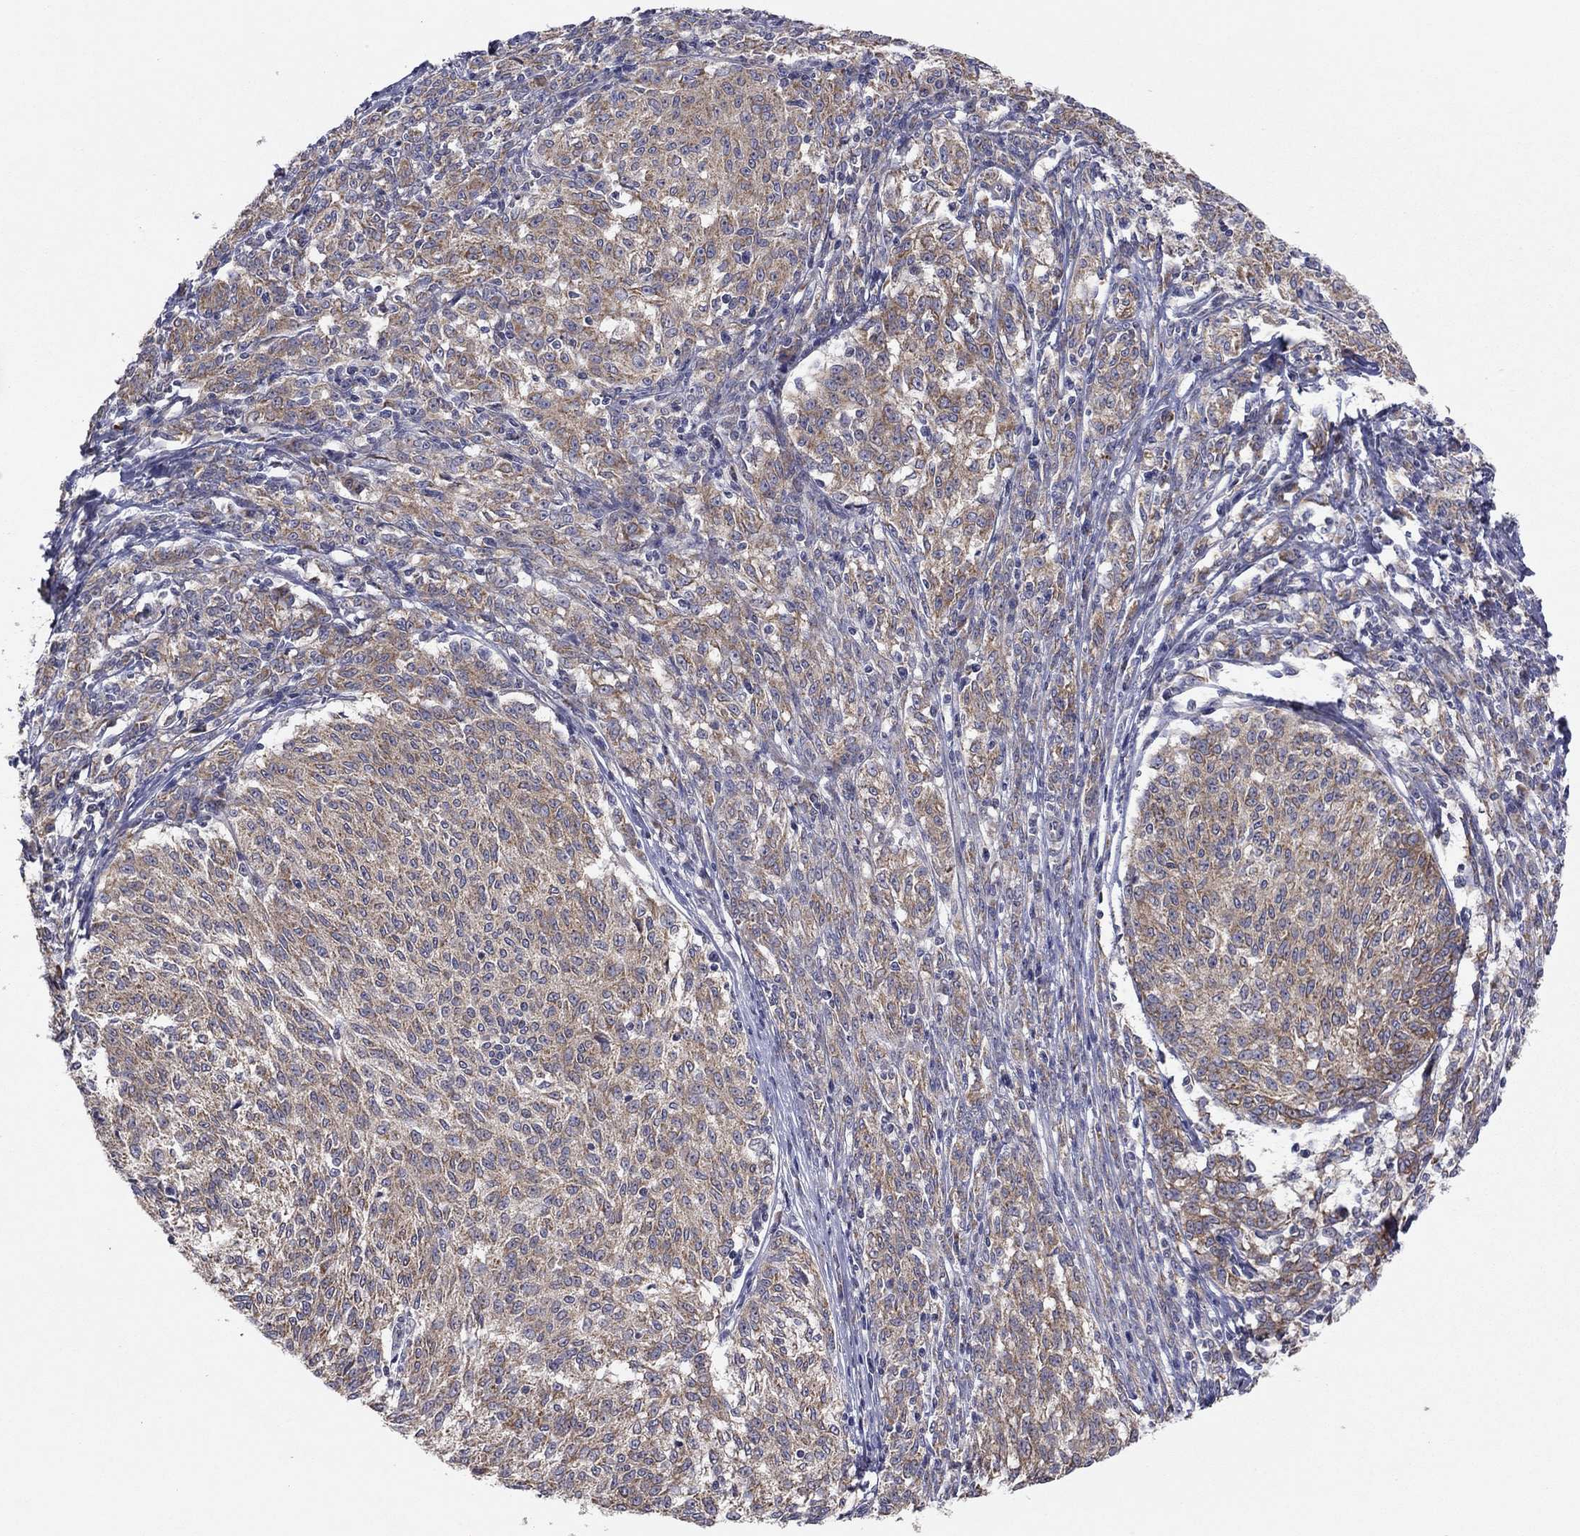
{"staining": {"intensity": "moderate", "quantity": ">75%", "location": "cytoplasmic/membranous"}, "tissue": "melanoma", "cell_type": "Tumor cells", "image_type": "cancer", "snomed": [{"axis": "morphology", "description": "Malignant melanoma, NOS"}, {"axis": "topography", "description": "Skin"}], "caption": "Human malignant melanoma stained with a protein marker exhibits moderate staining in tumor cells.", "gene": "CRACDL", "patient": {"sex": "female", "age": 72}}